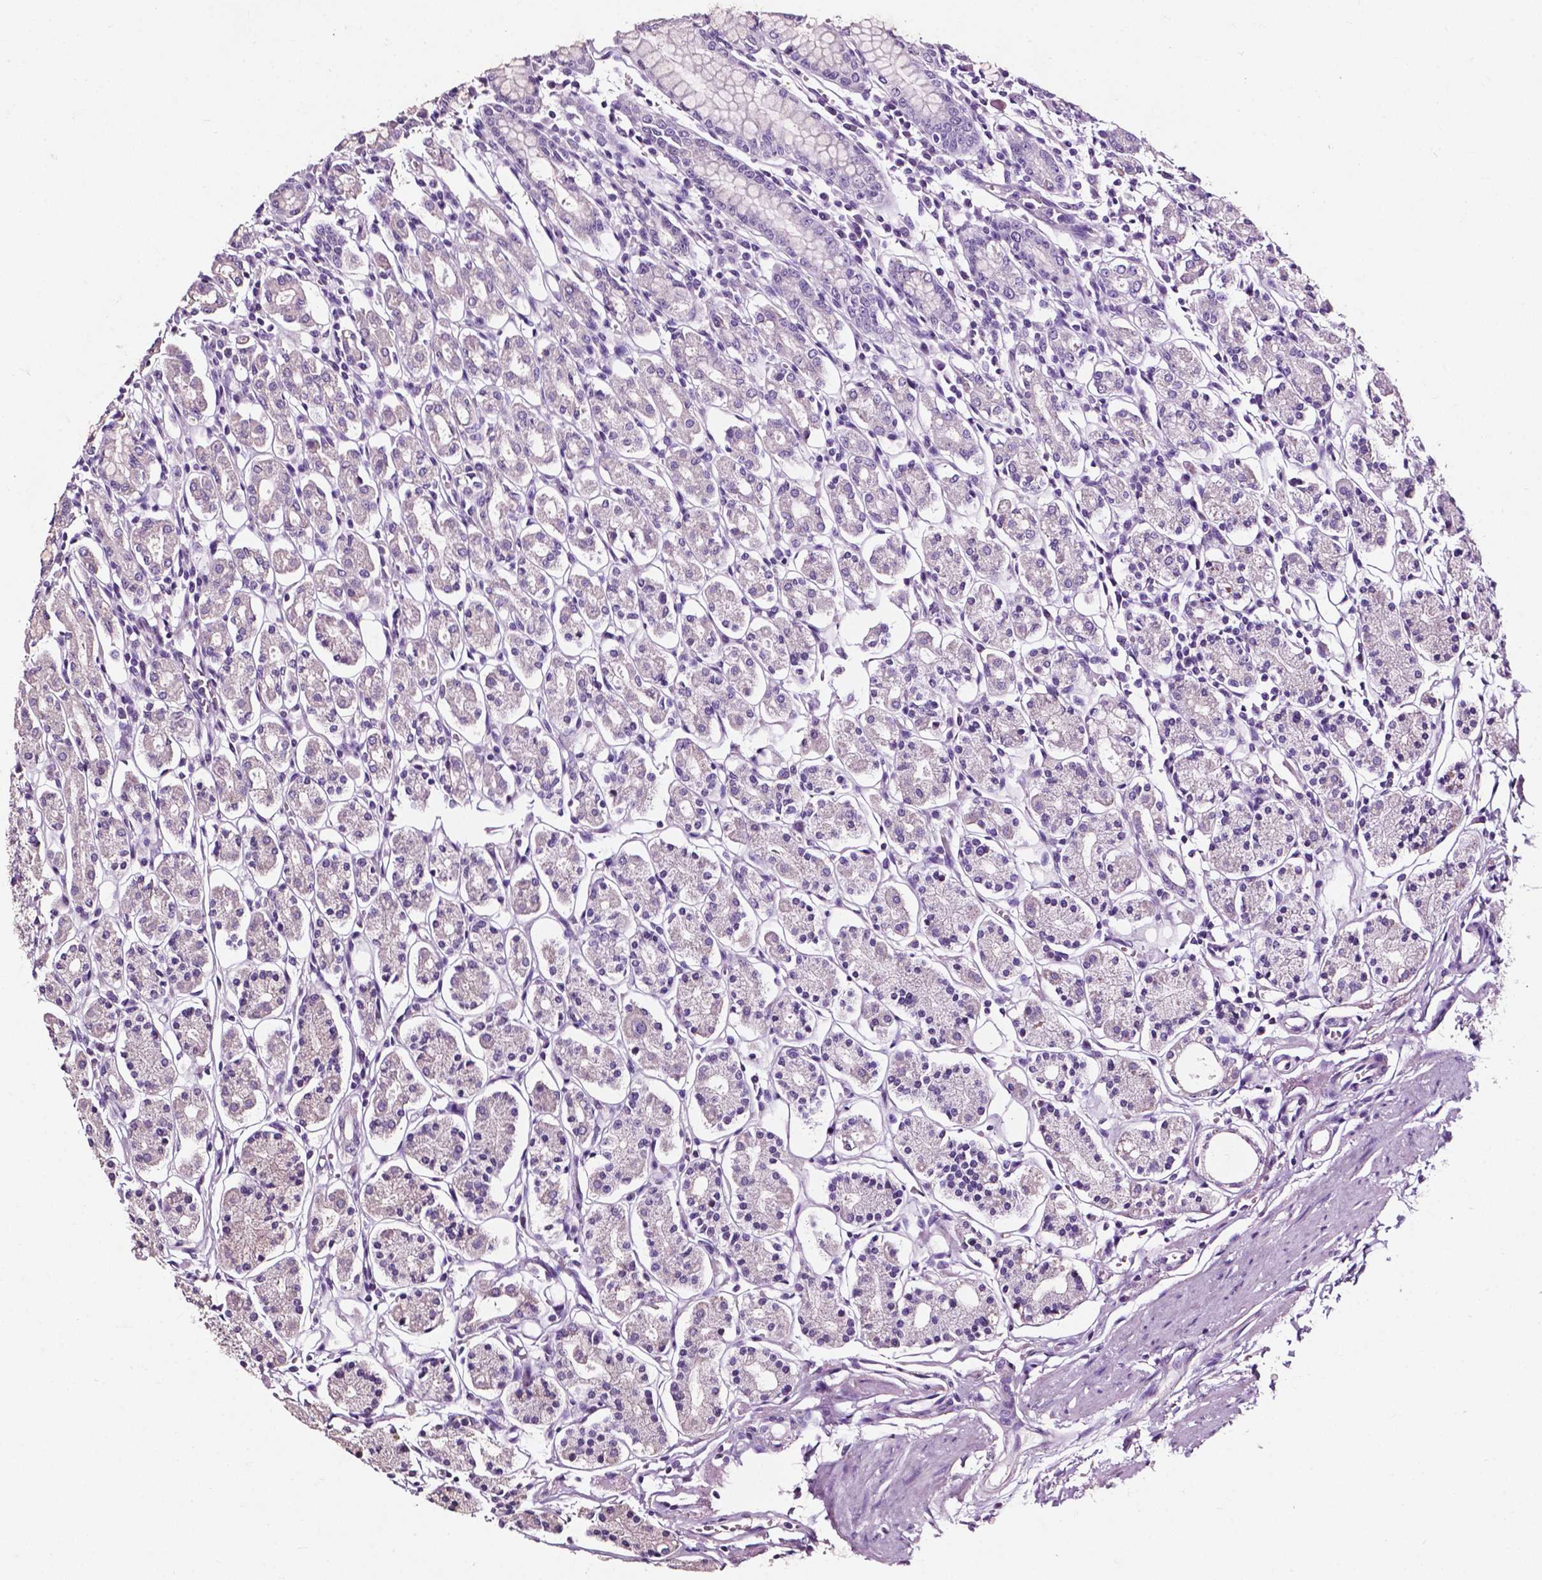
{"staining": {"intensity": "negative", "quantity": "none", "location": "none"}, "tissue": "stomach", "cell_type": "Glandular cells", "image_type": "normal", "snomed": [{"axis": "morphology", "description": "Normal tissue, NOS"}, {"axis": "topography", "description": "Stomach, upper"}, {"axis": "topography", "description": "Stomach"}], "caption": "IHC micrograph of normal stomach: stomach stained with DAB demonstrates no significant protein staining in glandular cells. The staining was performed using DAB to visualize the protein expression in brown, while the nuclei were stained in blue with hematoxylin (Magnification: 20x).", "gene": "DEFA5", "patient": {"sex": "male", "age": 62}}